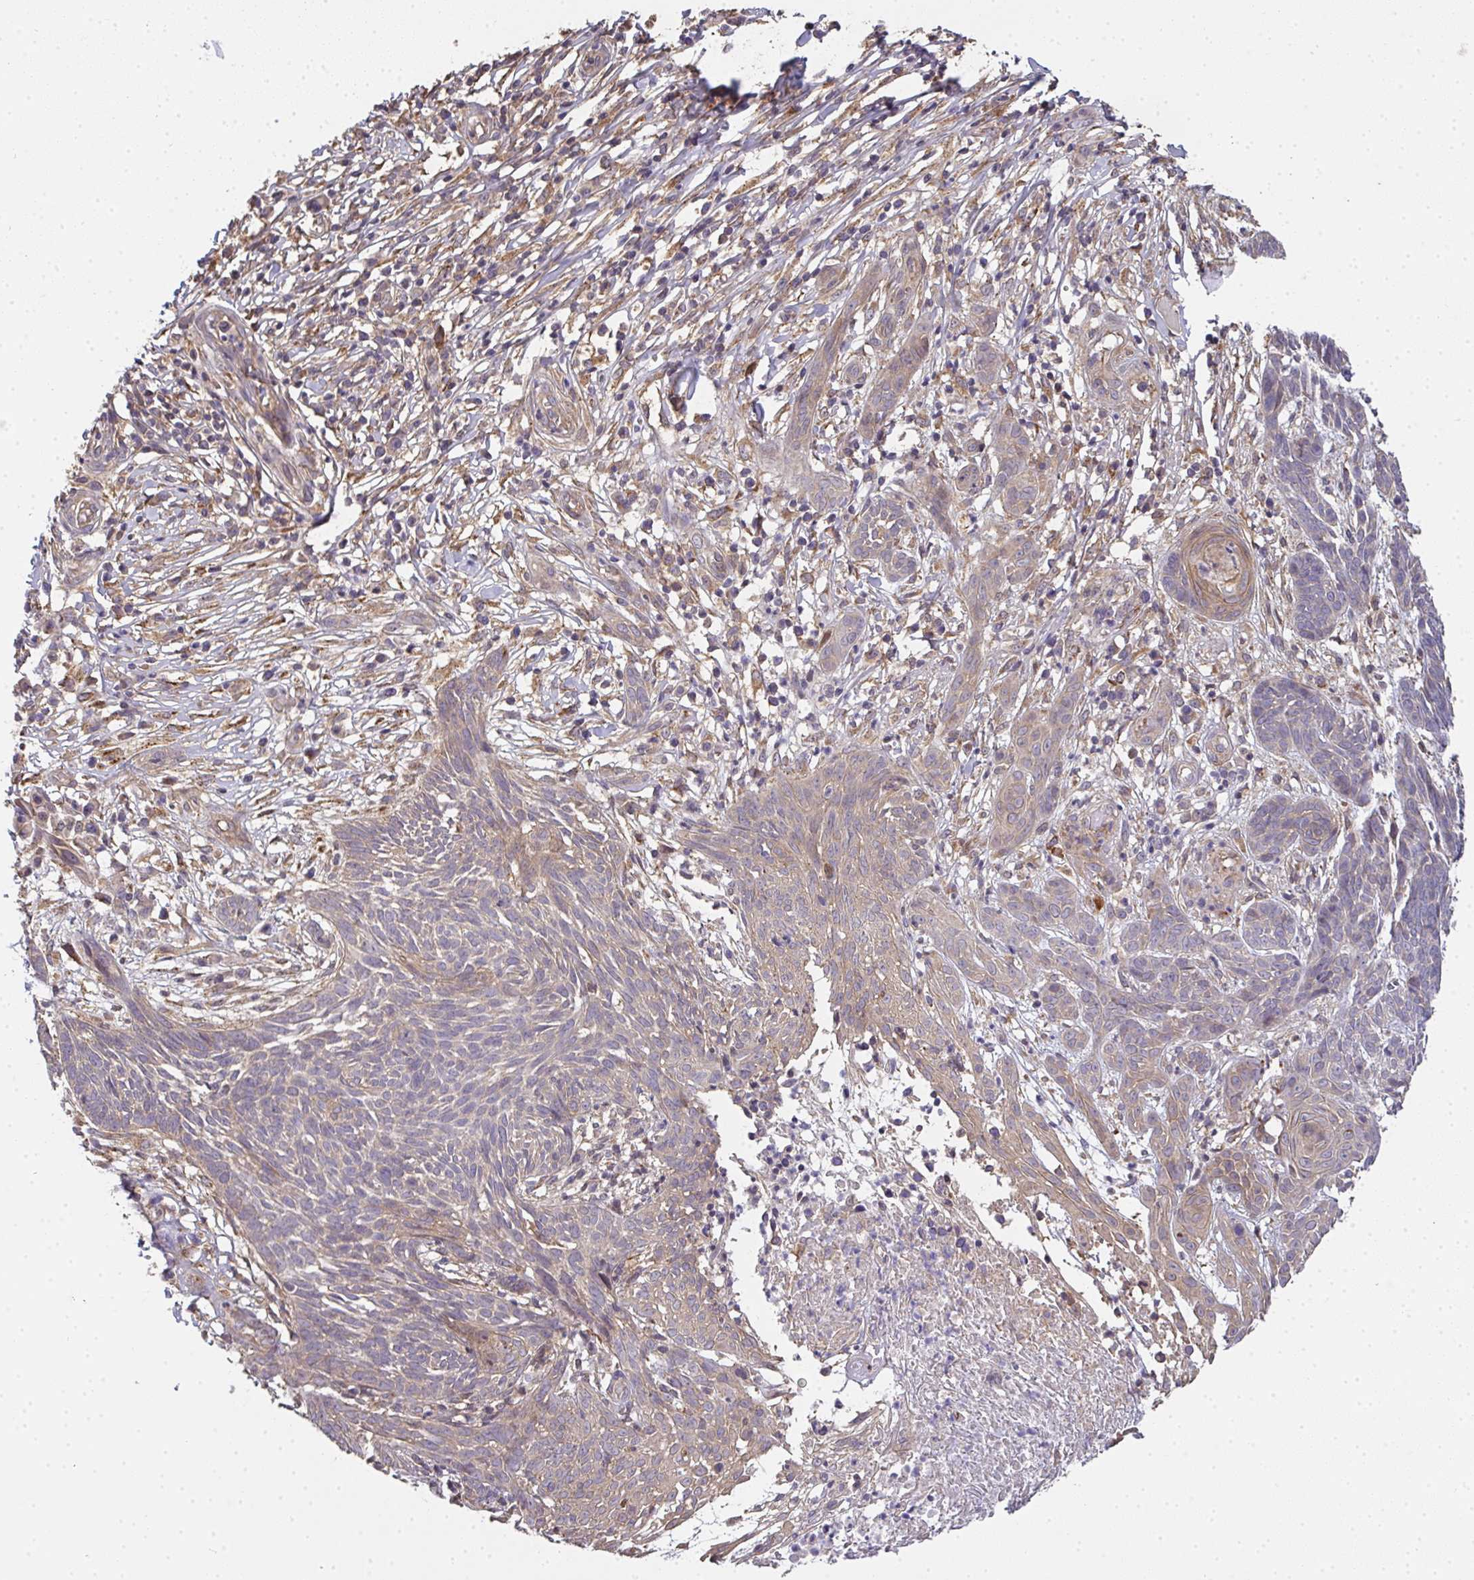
{"staining": {"intensity": "weak", "quantity": "25%-75%", "location": "cytoplasmic/membranous"}, "tissue": "skin cancer", "cell_type": "Tumor cells", "image_type": "cancer", "snomed": [{"axis": "morphology", "description": "Basal cell carcinoma"}, {"axis": "topography", "description": "Skin"}, {"axis": "topography", "description": "Skin, foot"}], "caption": "Tumor cells show low levels of weak cytoplasmic/membranous staining in approximately 25%-75% of cells in human skin basal cell carcinoma.", "gene": "EEF1AKMT1", "patient": {"sex": "female", "age": 86}}